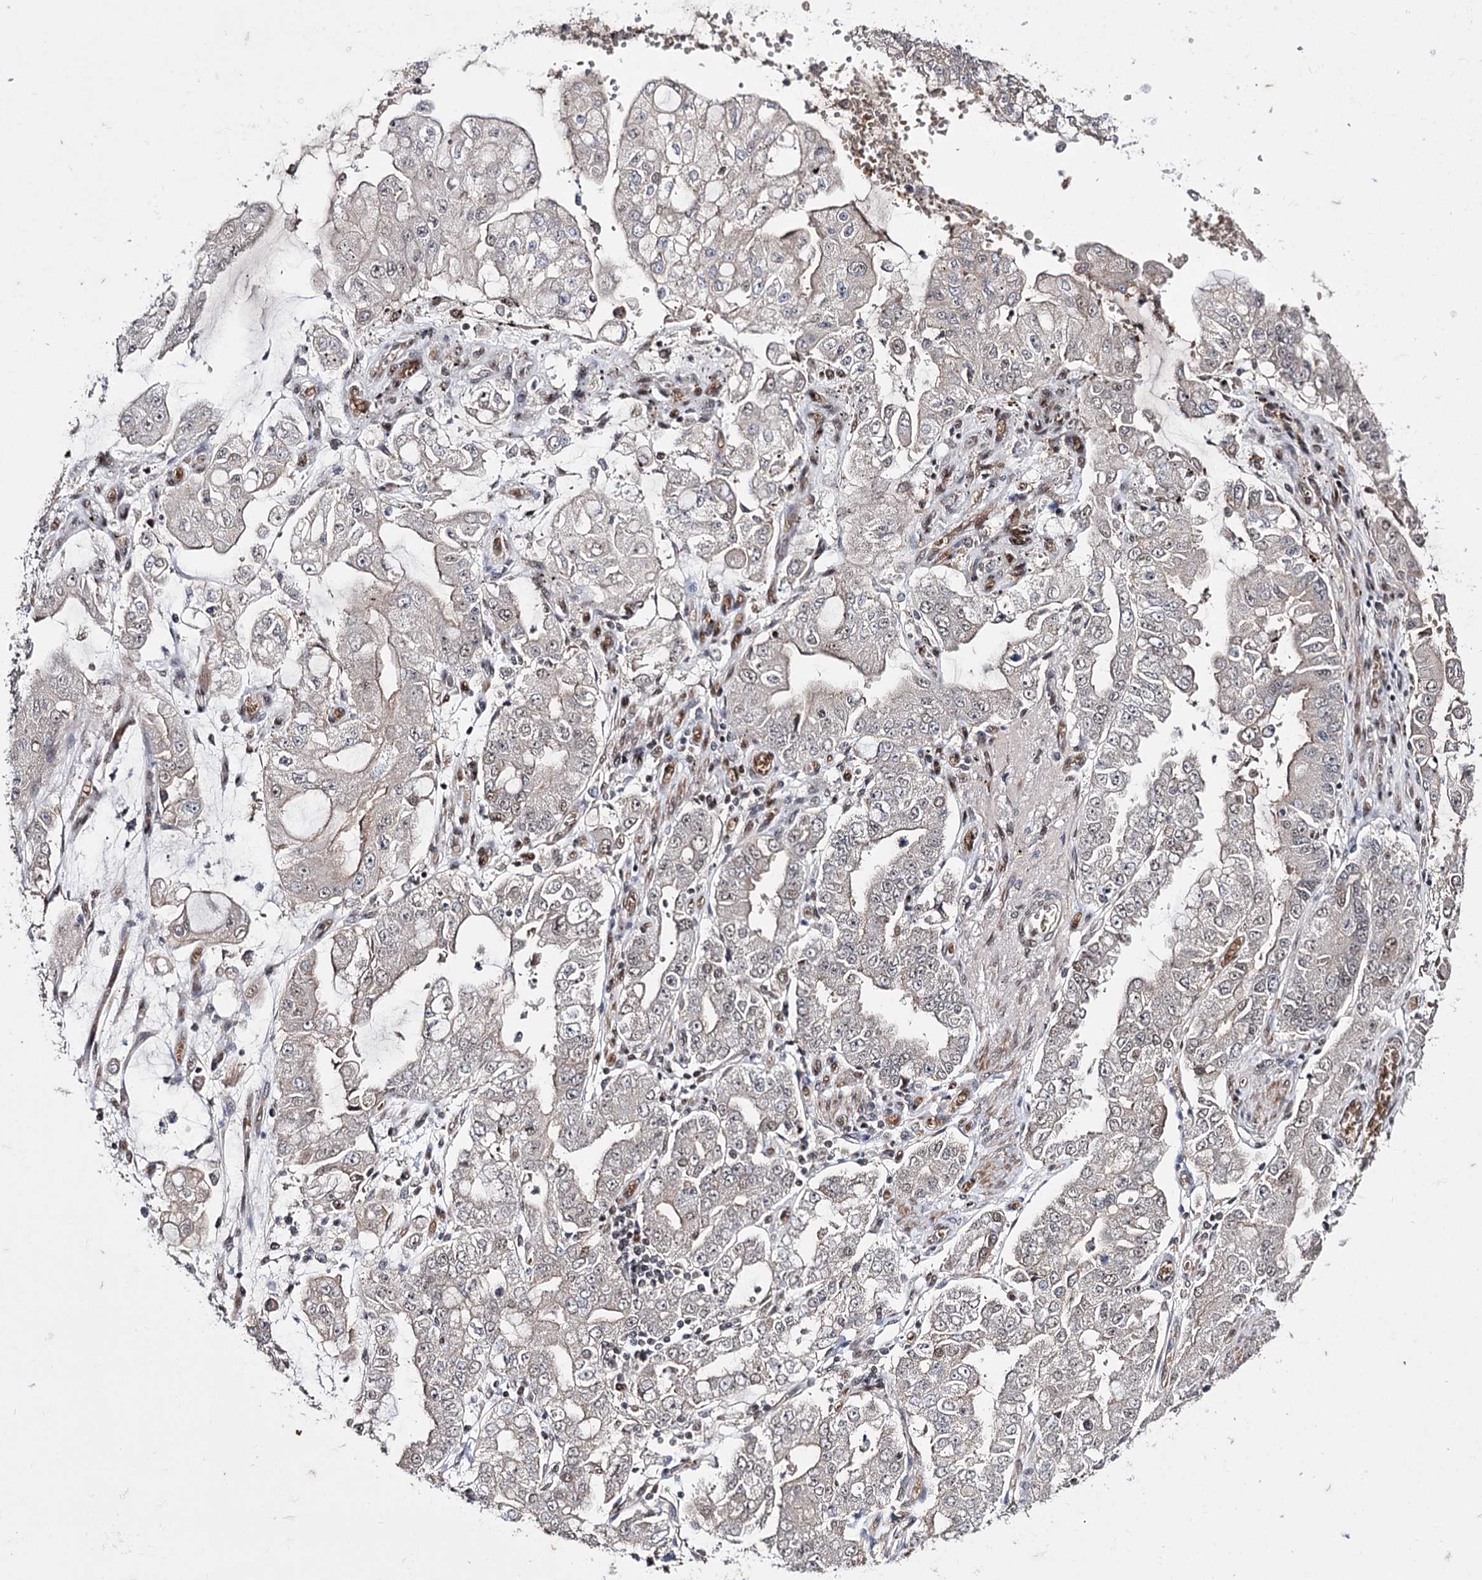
{"staining": {"intensity": "negative", "quantity": "none", "location": "none"}, "tissue": "stomach cancer", "cell_type": "Tumor cells", "image_type": "cancer", "snomed": [{"axis": "morphology", "description": "Adenocarcinoma, NOS"}, {"axis": "topography", "description": "Stomach"}], "caption": "Tumor cells are negative for protein expression in human stomach cancer. (Stains: DAB (3,3'-diaminobenzidine) immunohistochemistry (IHC) with hematoxylin counter stain, Microscopy: brightfield microscopy at high magnification).", "gene": "PRPF40A", "patient": {"sex": "male", "age": 76}}